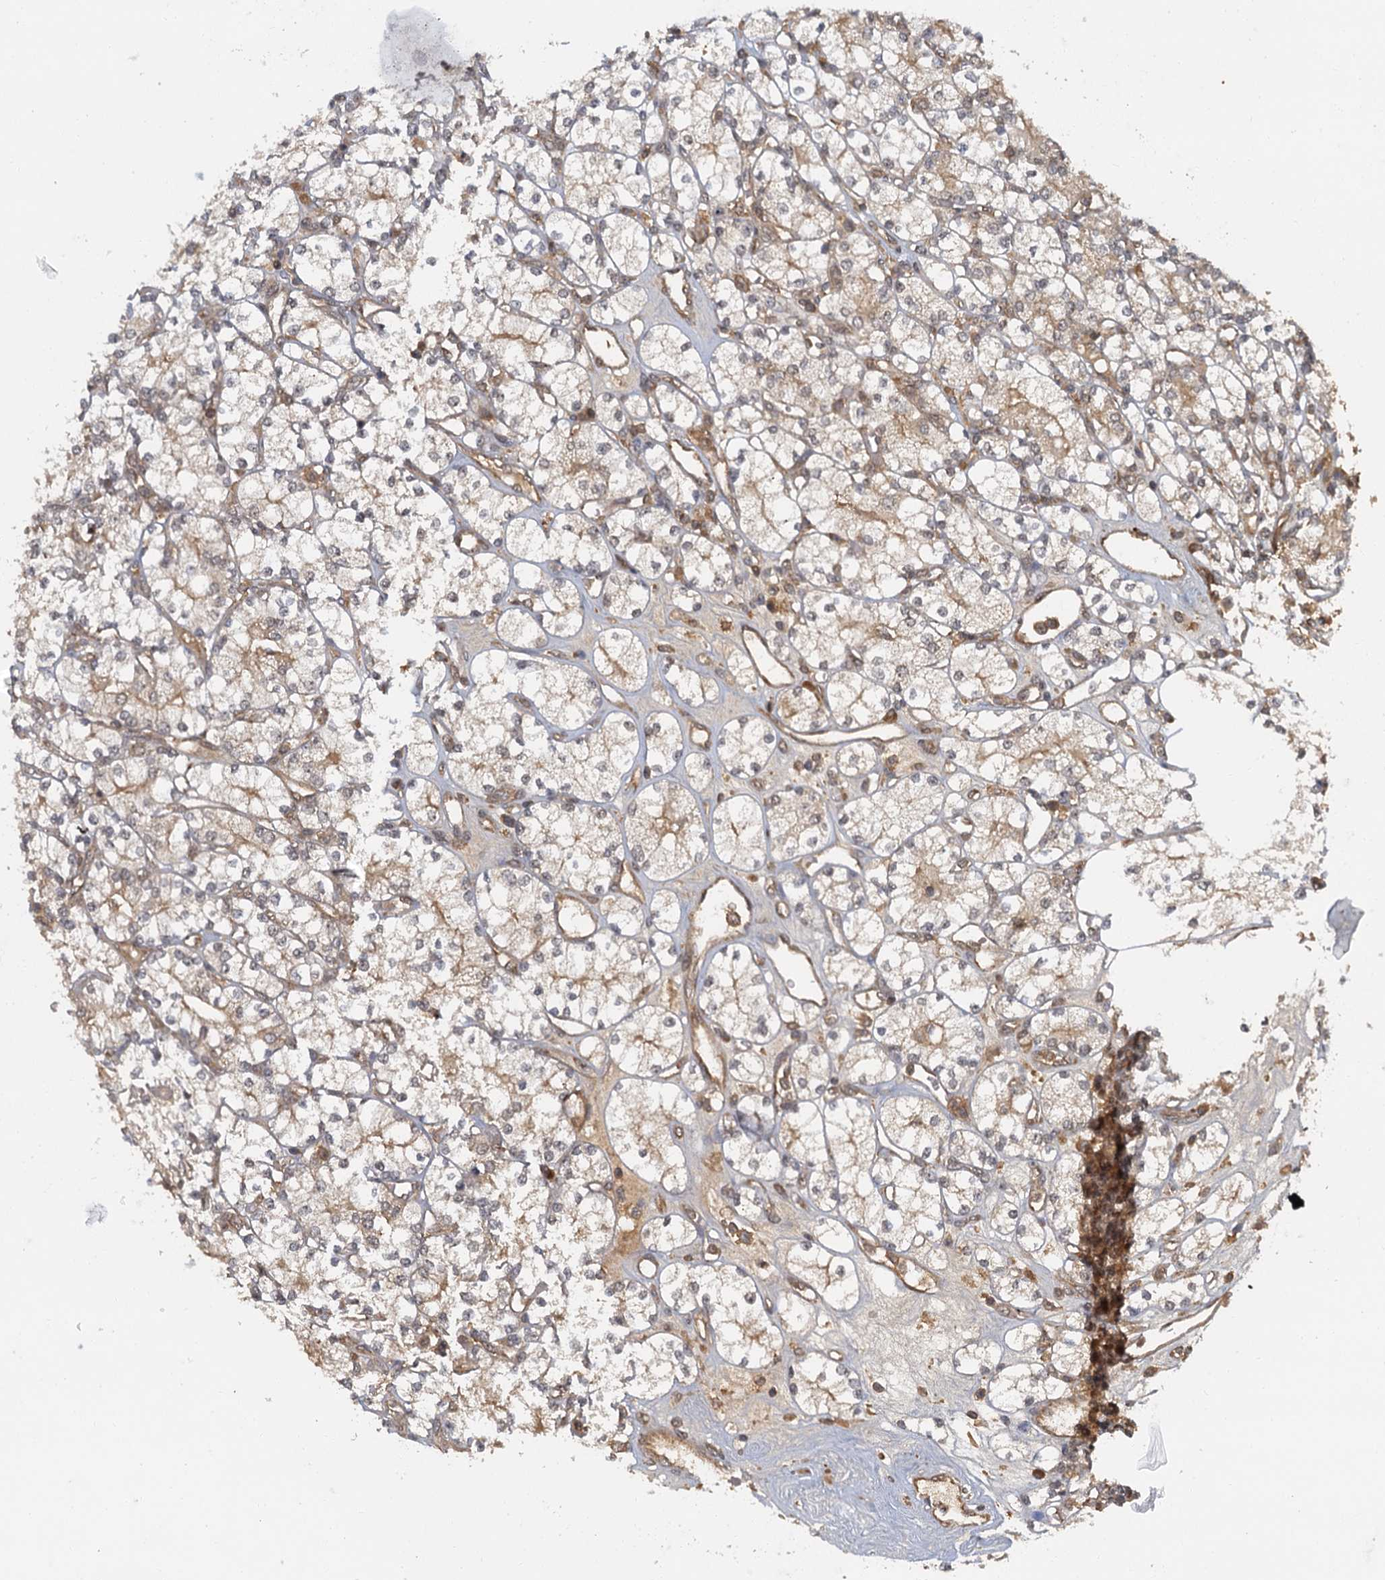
{"staining": {"intensity": "weak", "quantity": "25%-75%", "location": "cytoplasmic/membranous"}, "tissue": "renal cancer", "cell_type": "Tumor cells", "image_type": "cancer", "snomed": [{"axis": "morphology", "description": "Adenocarcinoma, NOS"}, {"axis": "topography", "description": "Kidney"}], "caption": "Human renal cancer (adenocarcinoma) stained with a protein marker reveals weak staining in tumor cells.", "gene": "ZNF549", "patient": {"sex": "male", "age": 77}}